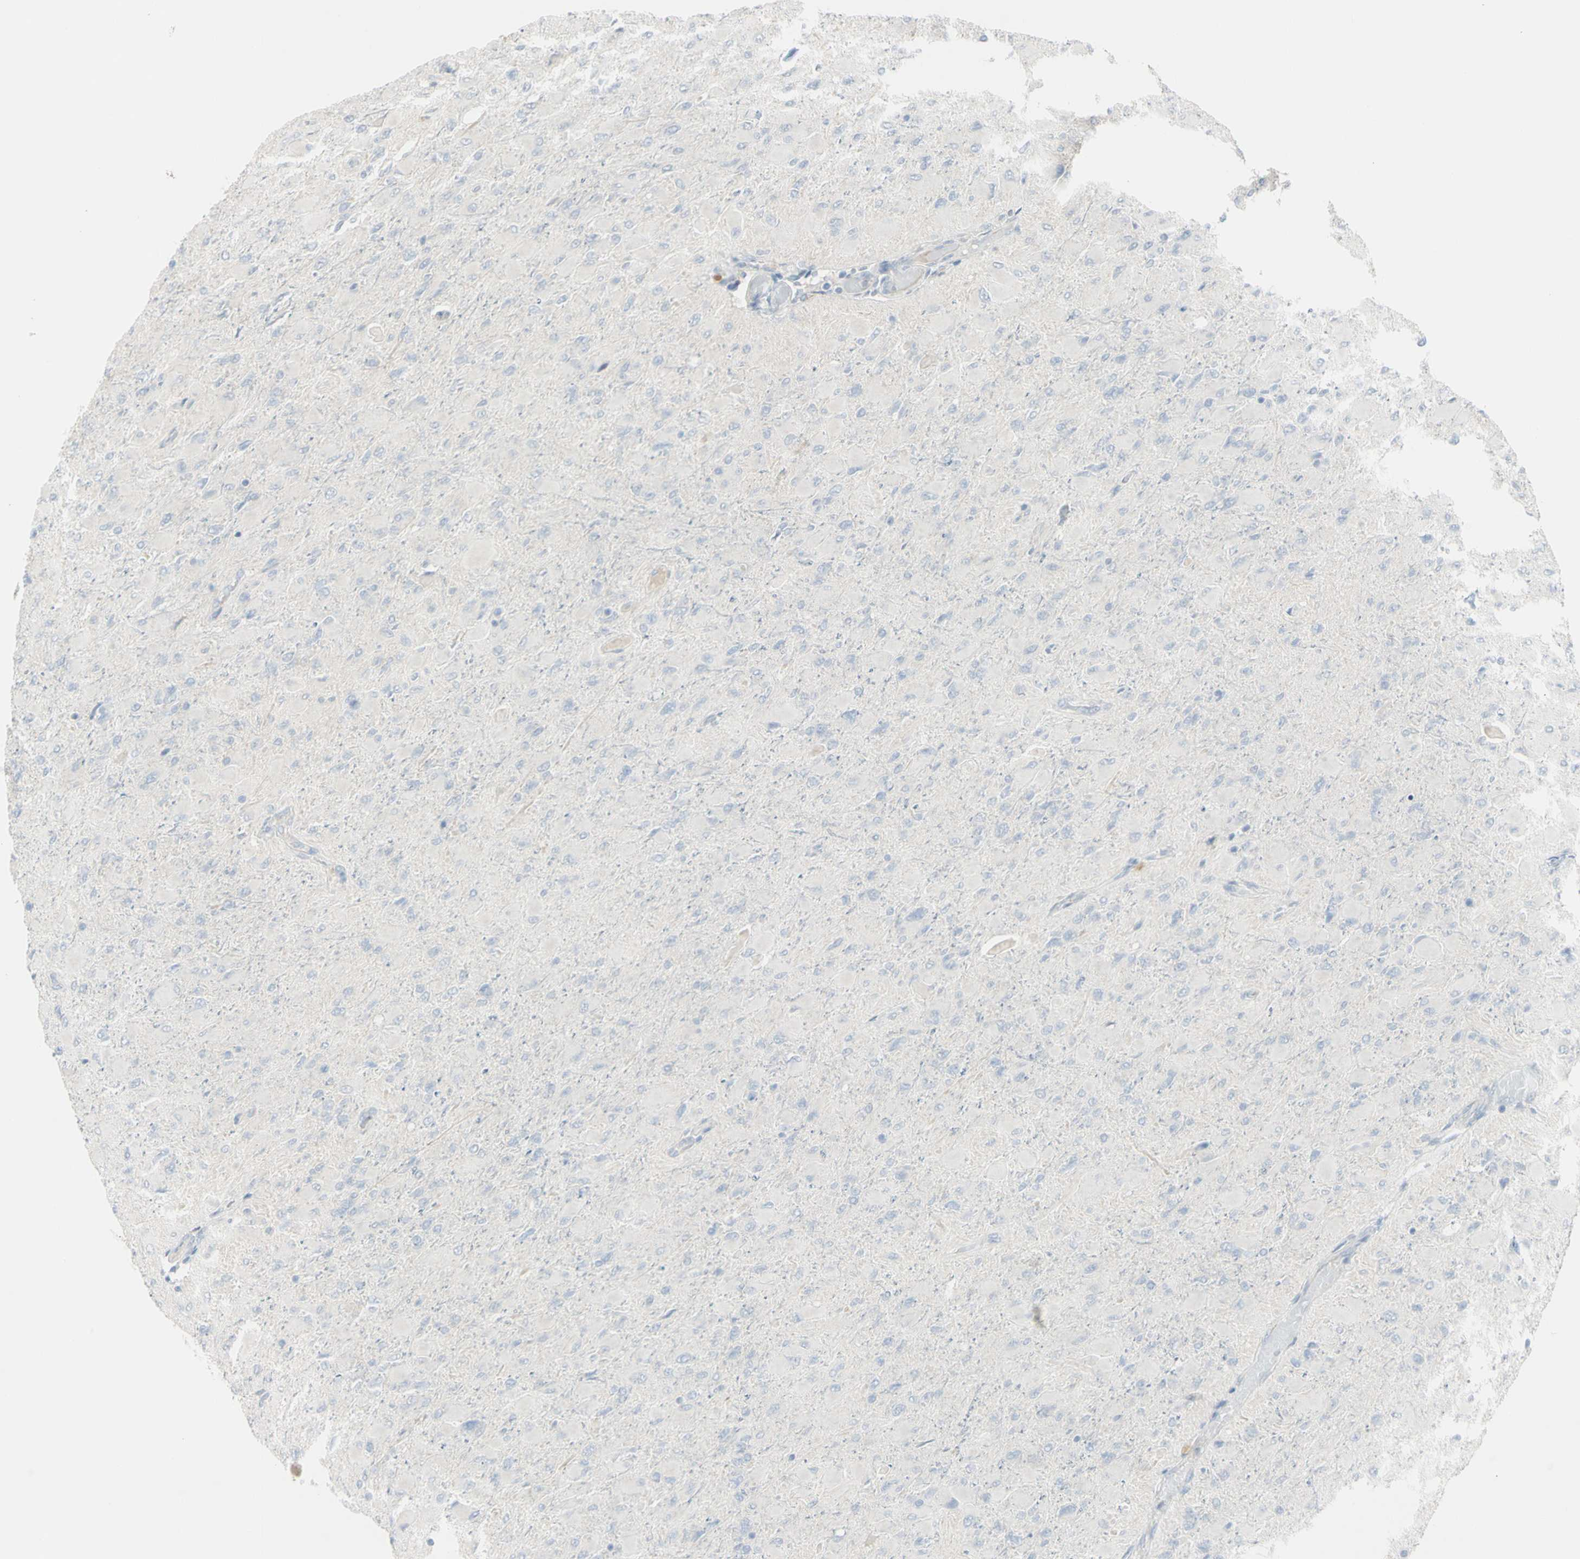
{"staining": {"intensity": "negative", "quantity": "none", "location": "none"}, "tissue": "glioma", "cell_type": "Tumor cells", "image_type": "cancer", "snomed": [{"axis": "morphology", "description": "Glioma, malignant, High grade"}, {"axis": "topography", "description": "Cerebral cortex"}], "caption": "Glioma stained for a protein using IHC displays no staining tumor cells.", "gene": "PIP", "patient": {"sex": "female", "age": 36}}